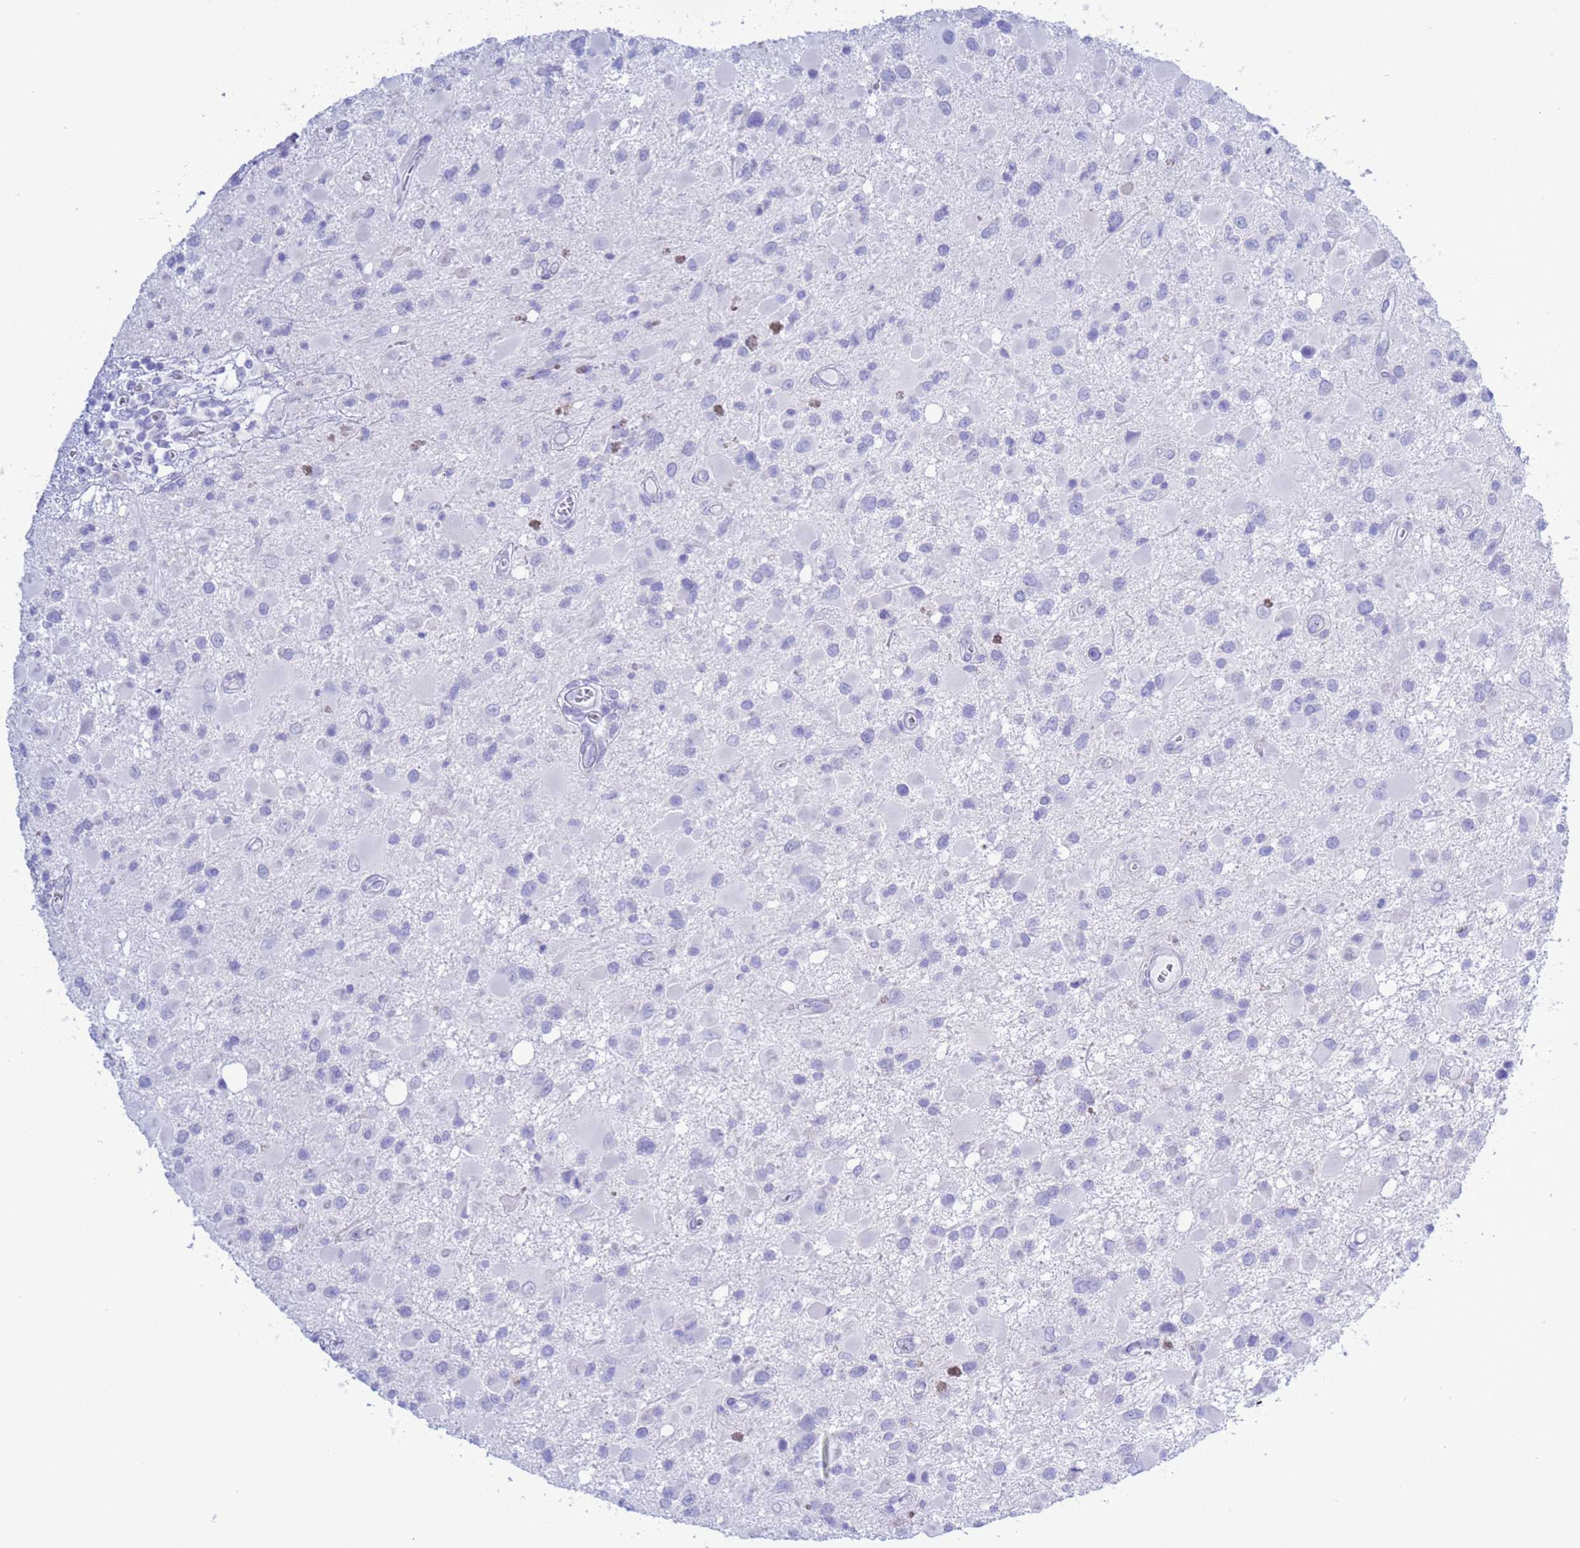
{"staining": {"intensity": "negative", "quantity": "none", "location": "none"}, "tissue": "glioma", "cell_type": "Tumor cells", "image_type": "cancer", "snomed": [{"axis": "morphology", "description": "Glioma, malignant, High grade"}, {"axis": "topography", "description": "Brain"}], "caption": "Immunohistochemistry of glioma reveals no staining in tumor cells.", "gene": "GSTM1", "patient": {"sex": "male", "age": 53}}